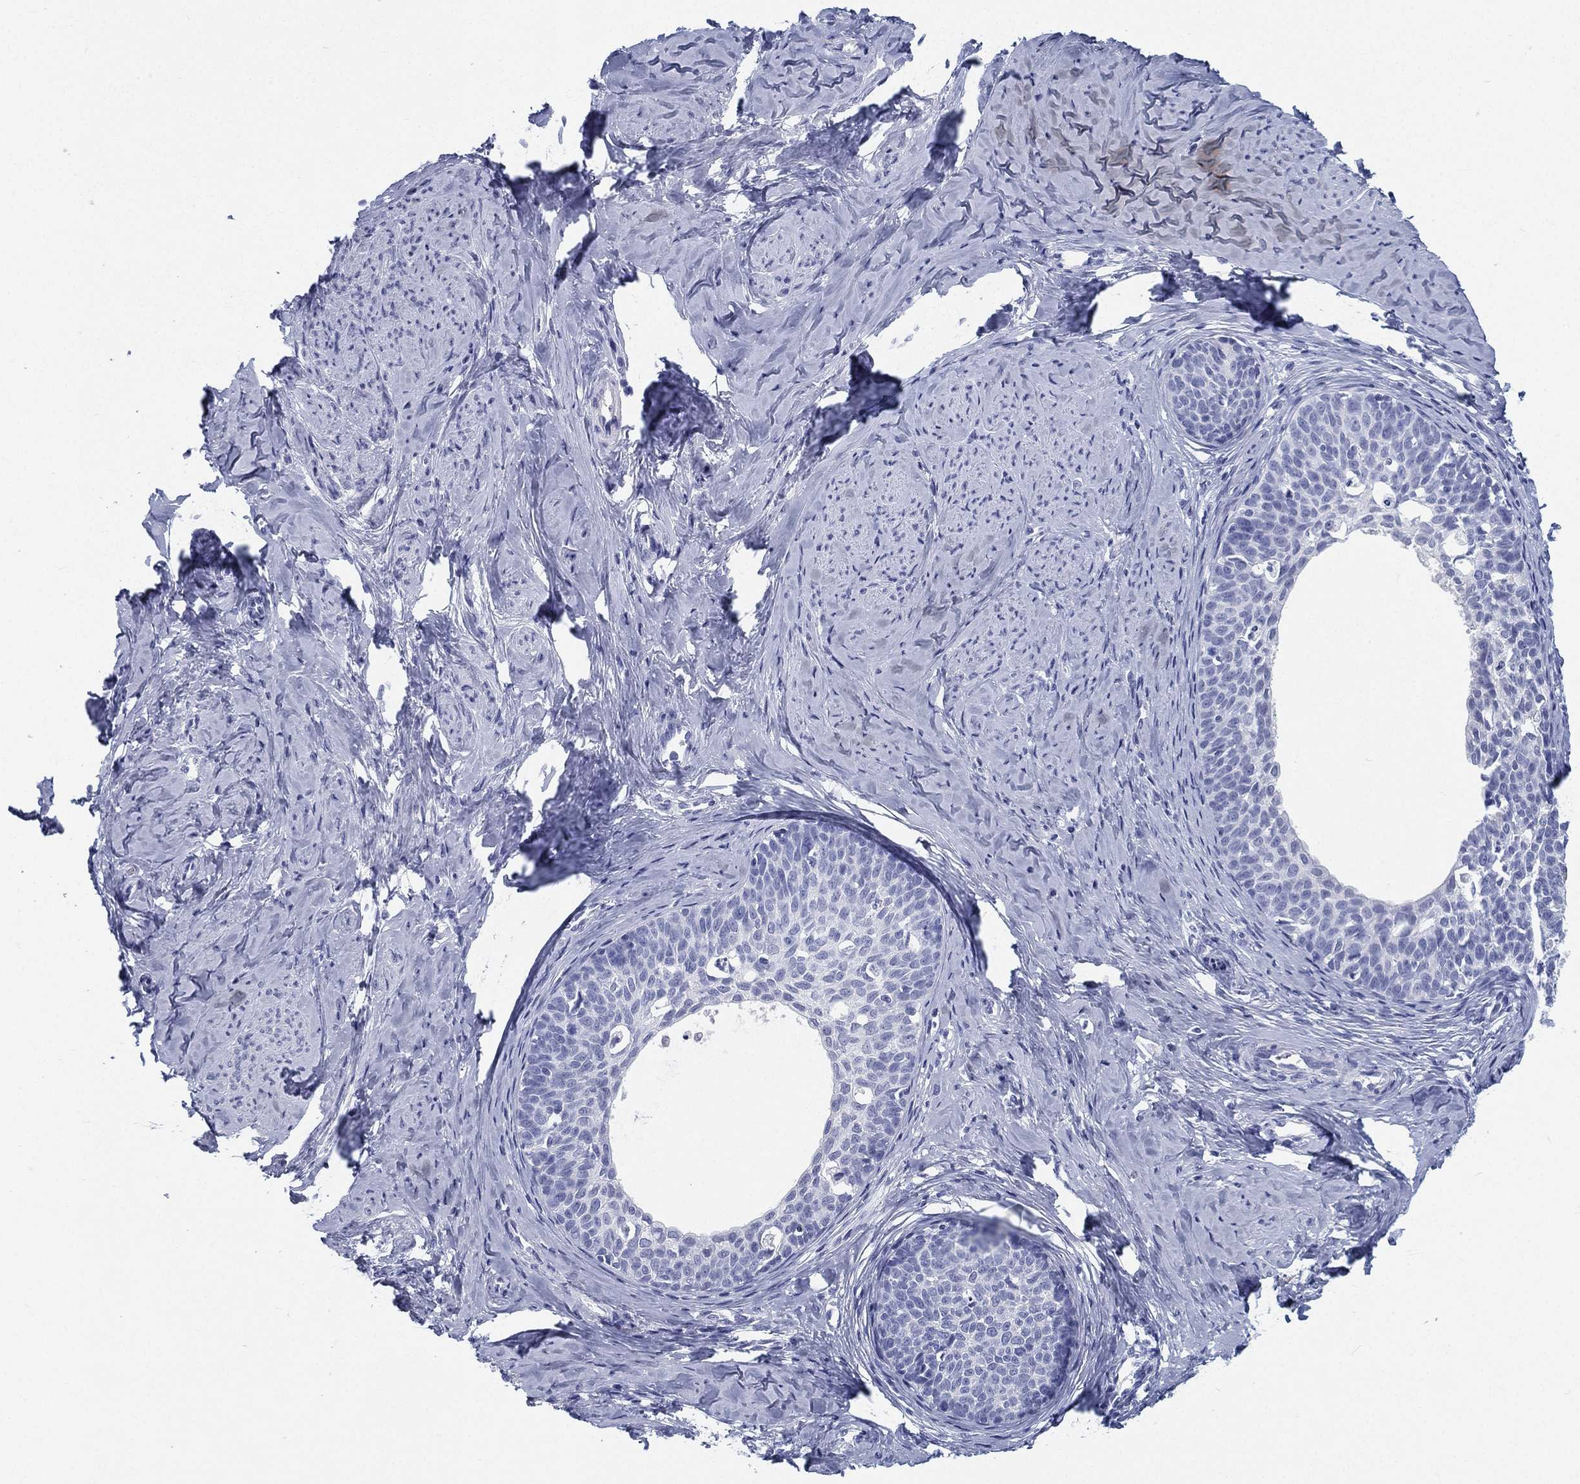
{"staining": {"intensity": "negative", "quantity": "none", "location": "none"}, "tissue": "cervical cancer", "cell_type": "Tumor cells", "image_type": "cancer", "snomed": [{"axis": "morphology", "description": "Squamous cell carcinoma, NOS"}, {"axis": "topography", "description": "Cervix"}], "caption": "Tumor cells are negative for protein expression in human cervical cancer.", "gene": "ATP1B2", "patient": {"sex": "female", "age": 51}}